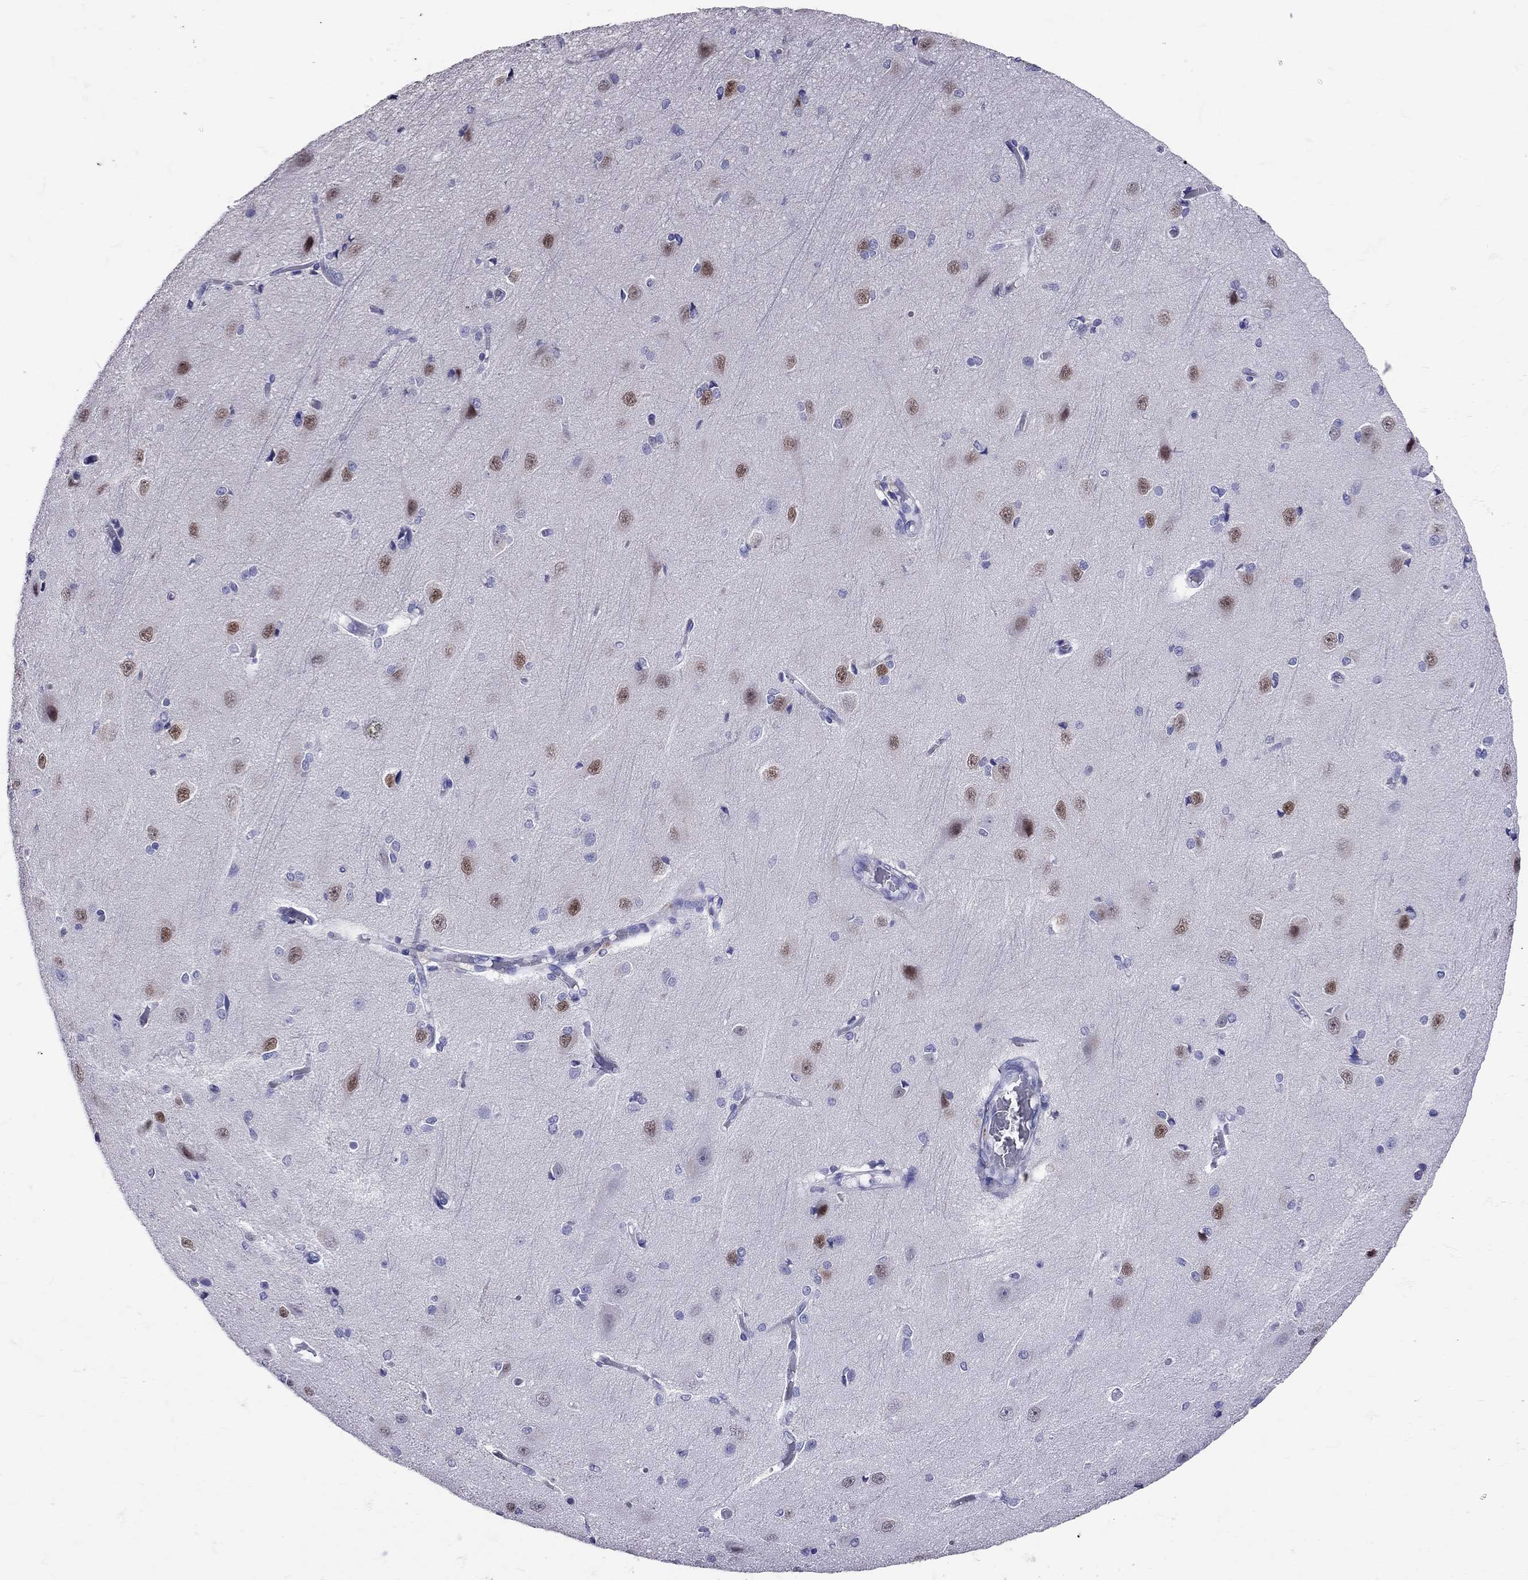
{"staining": {"intensity": "negative", "quantity": "none", "location": "none"}, "tissue": "cerebral cortex", "cell_type": "Endothelial cells", "image_type": "normal", "snomed": [{"axis": "morphology", "description": "Normal tissue, NOS"}, {"axis": "topography", "description": "Cerebral cortex"}], "caption": "A high-resolution micrograph shows IHC staining of normal cerebral cortex, which exhibits no significant staining in endothelial cells. Brightfield microscopy of IHC stained with DAB (brown) and hematoxylin (blue), captured at high magnification.", "gene": "TBR1", "patient": {"sex": "male", "age": 37}}